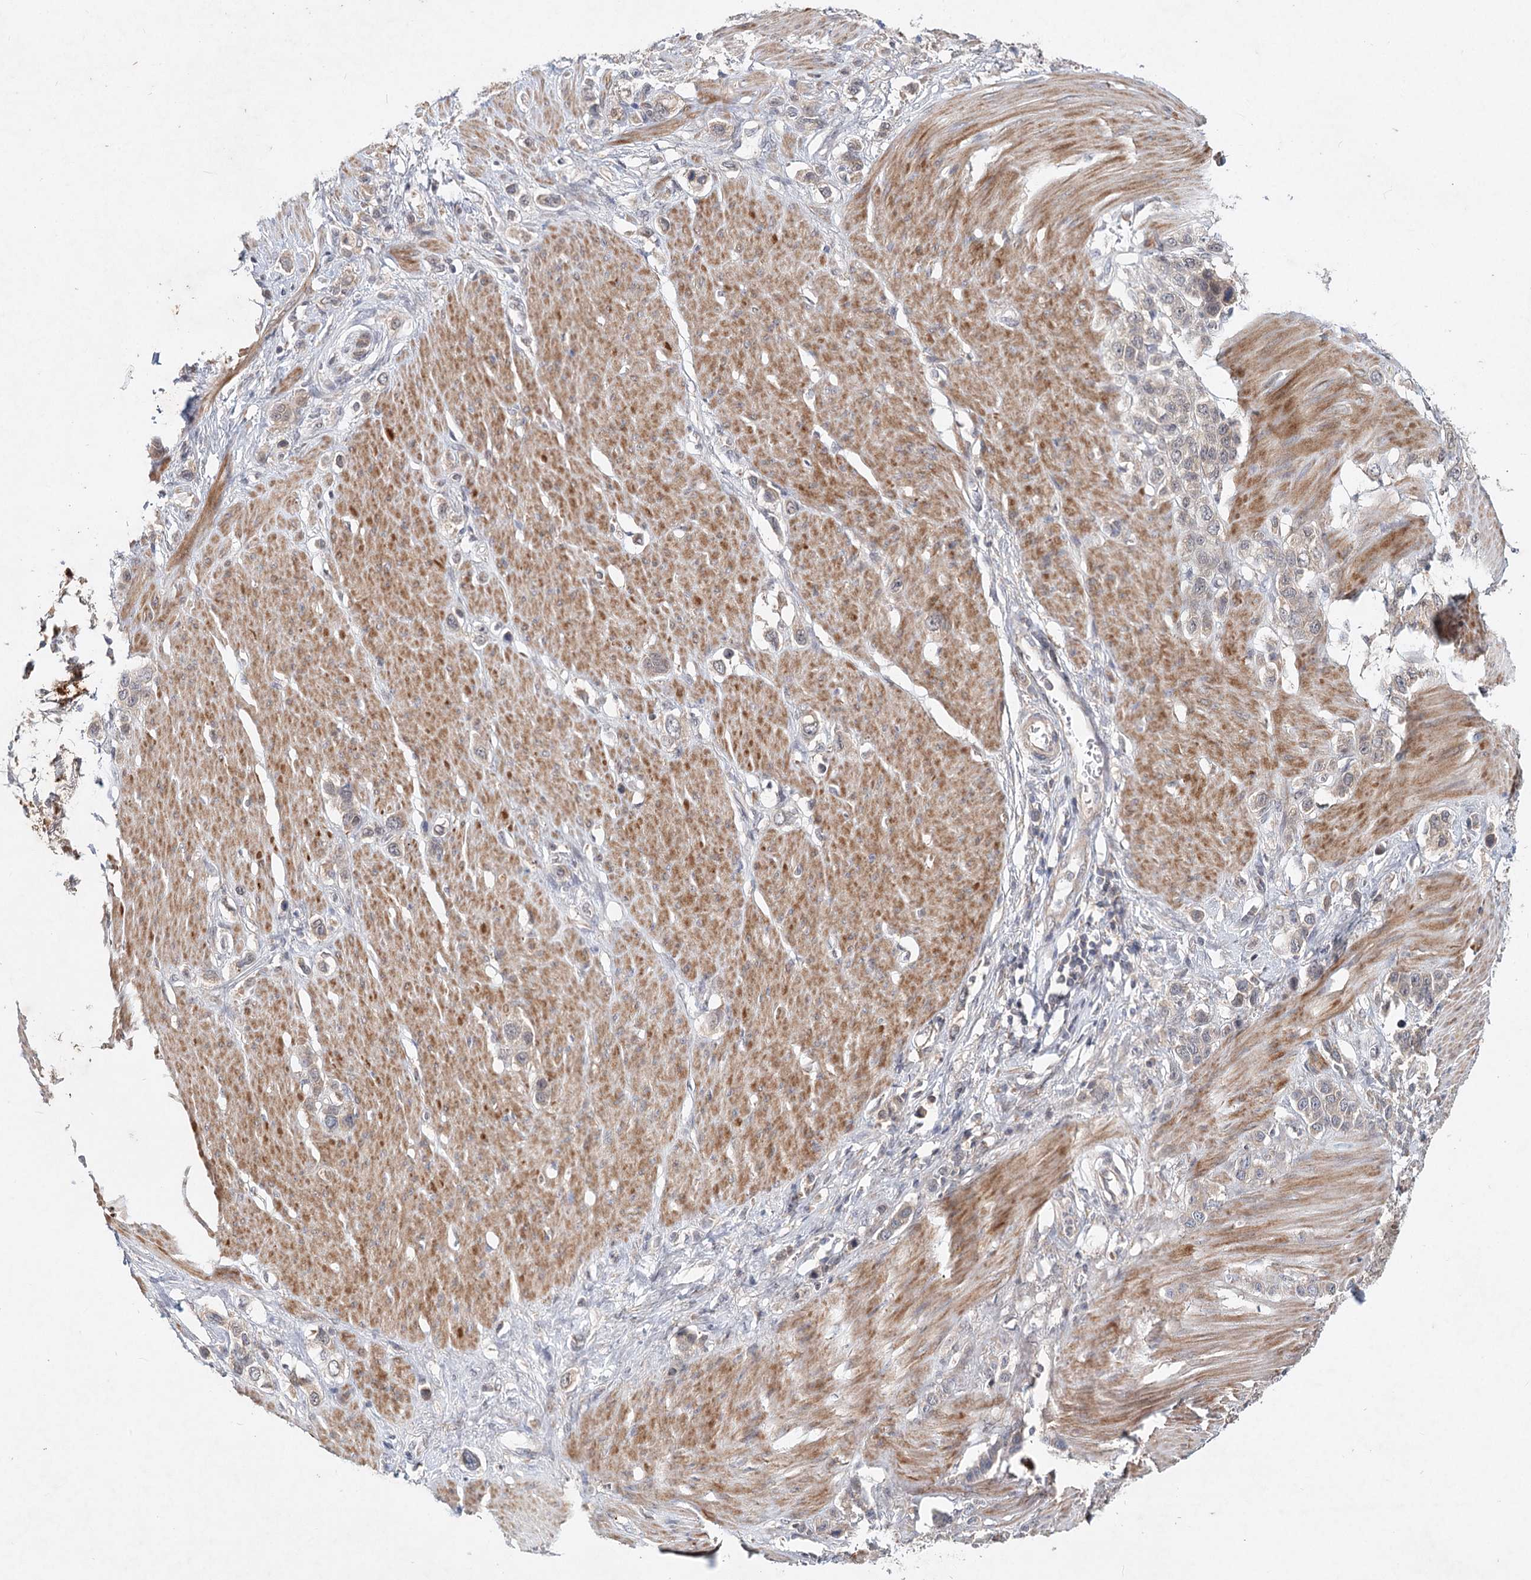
{"staining": {"intensity": "weak", "quantity": "25%-75%", "location": "cytoplasmic/membranous"}, "tissue": "stomach cancer", "cell_type": "Tumor cells", "image_type": "cancer", "snomed": [{"axis": "morphology", "description": "Adenocarcinoma, NOS"}, {"axis": "morphology", "description": "Adenocarcinoma, High grade"}, {"axis": "topography", "description": "Stomach, upper"}, {"axis": "topography", "description": "Stomach, lower"}], "caption": "Stomach high-grade adenocarcinoma tissue displays weak cytoplasmic/membranous expression in approximately 25%-75% of tumor cells The staining was performed using DAB (3,3'-diaminobenzidine), with brown indicating positive protein expression. Nuclei are stained blue with hematoxylin.", "gene": "AP3B1", "patient": {"sex": "female", "age": 65}}